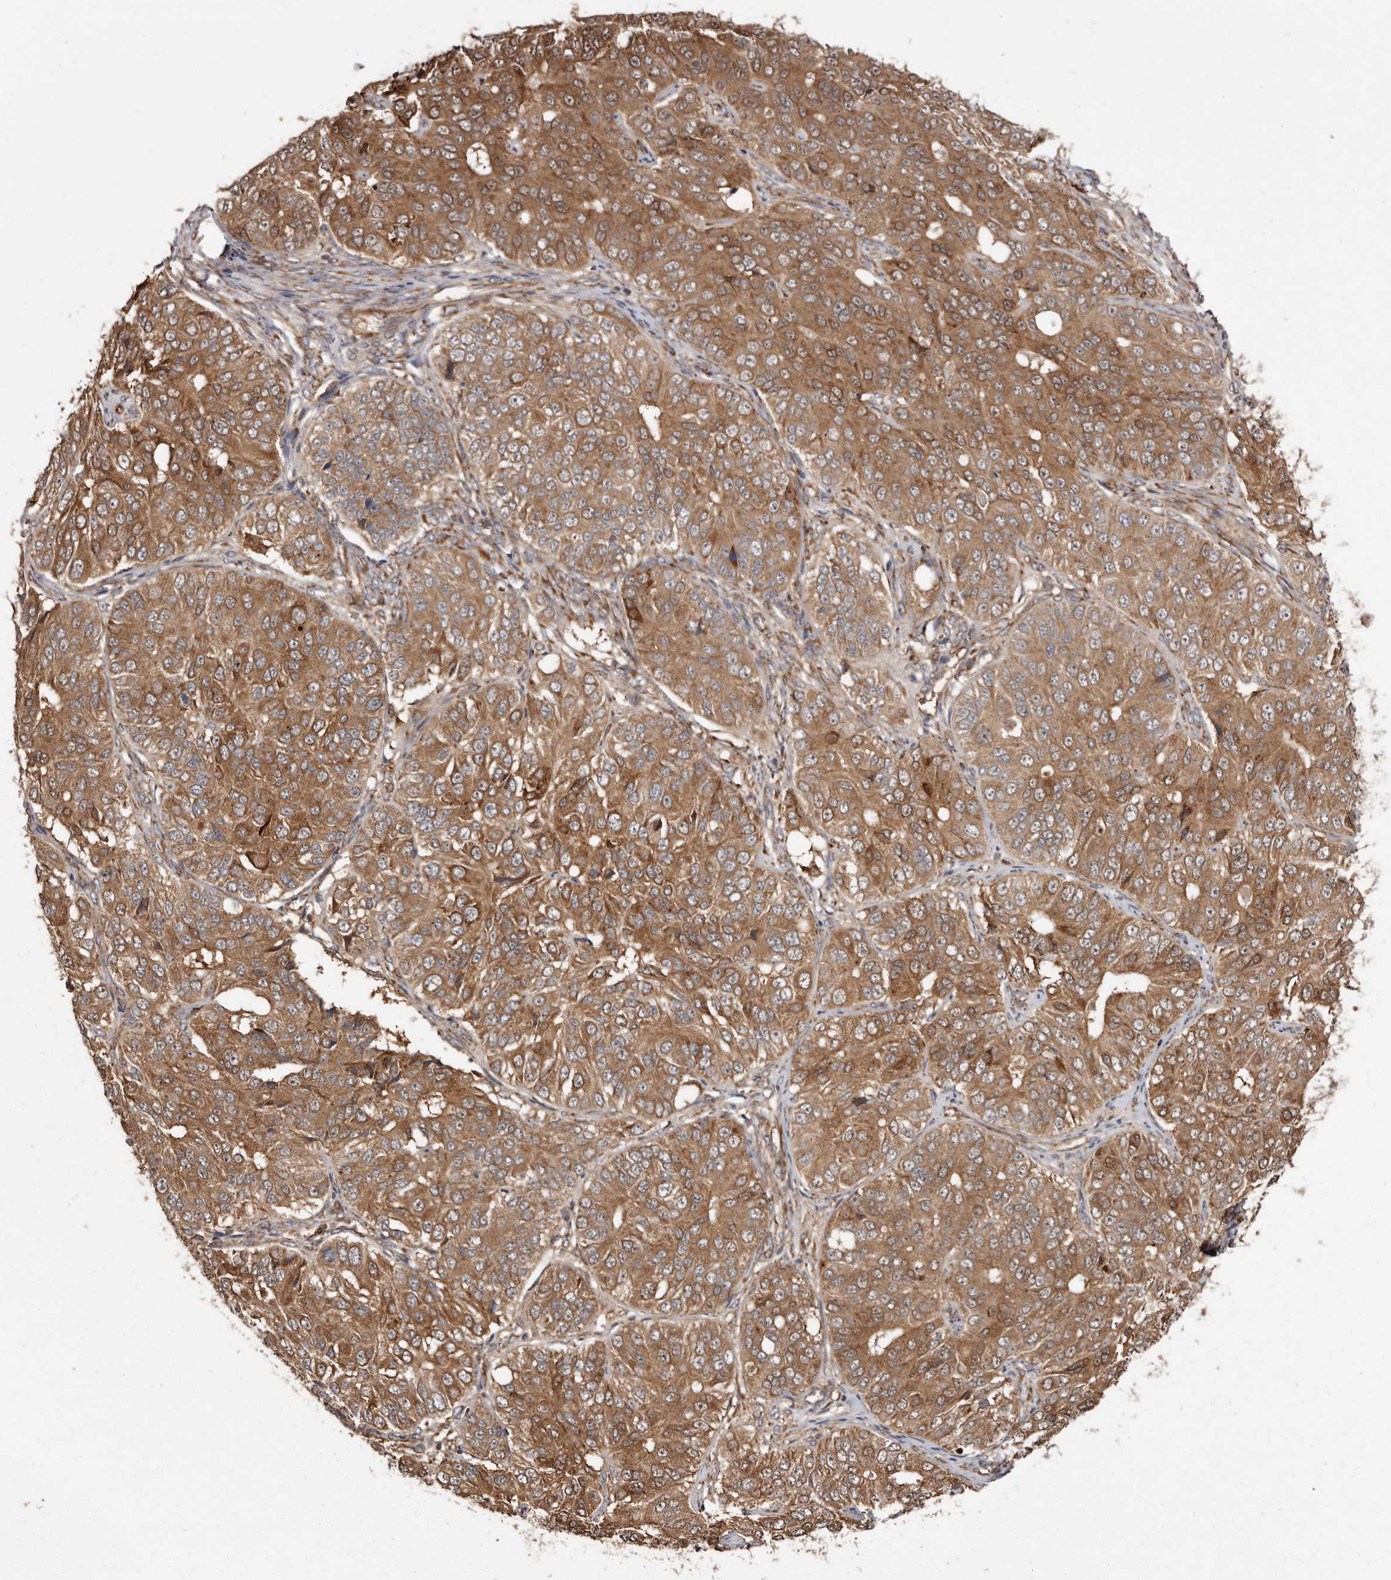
{"staining": {"intensity": "moderate", "quantity": ">75%", "location": "cytoplasmic/membranous"}, "tissue": "ovarian cancer", "cell_type": "Tumor cells", "image_type": "cancer", "snomed": [{"axis": "morphology", "description": "Carcinoma, endometroid"}, {"axis": "topography", "description": "Ovary"}], "caption": "Moderate cytoplasmic/membranous protein staining is seen in about >75% of tumor cells in ovarian cancer (endometroid carcinoma).", "gene": "FLAD1", "patient": {"sex": "female", "age": 51}}